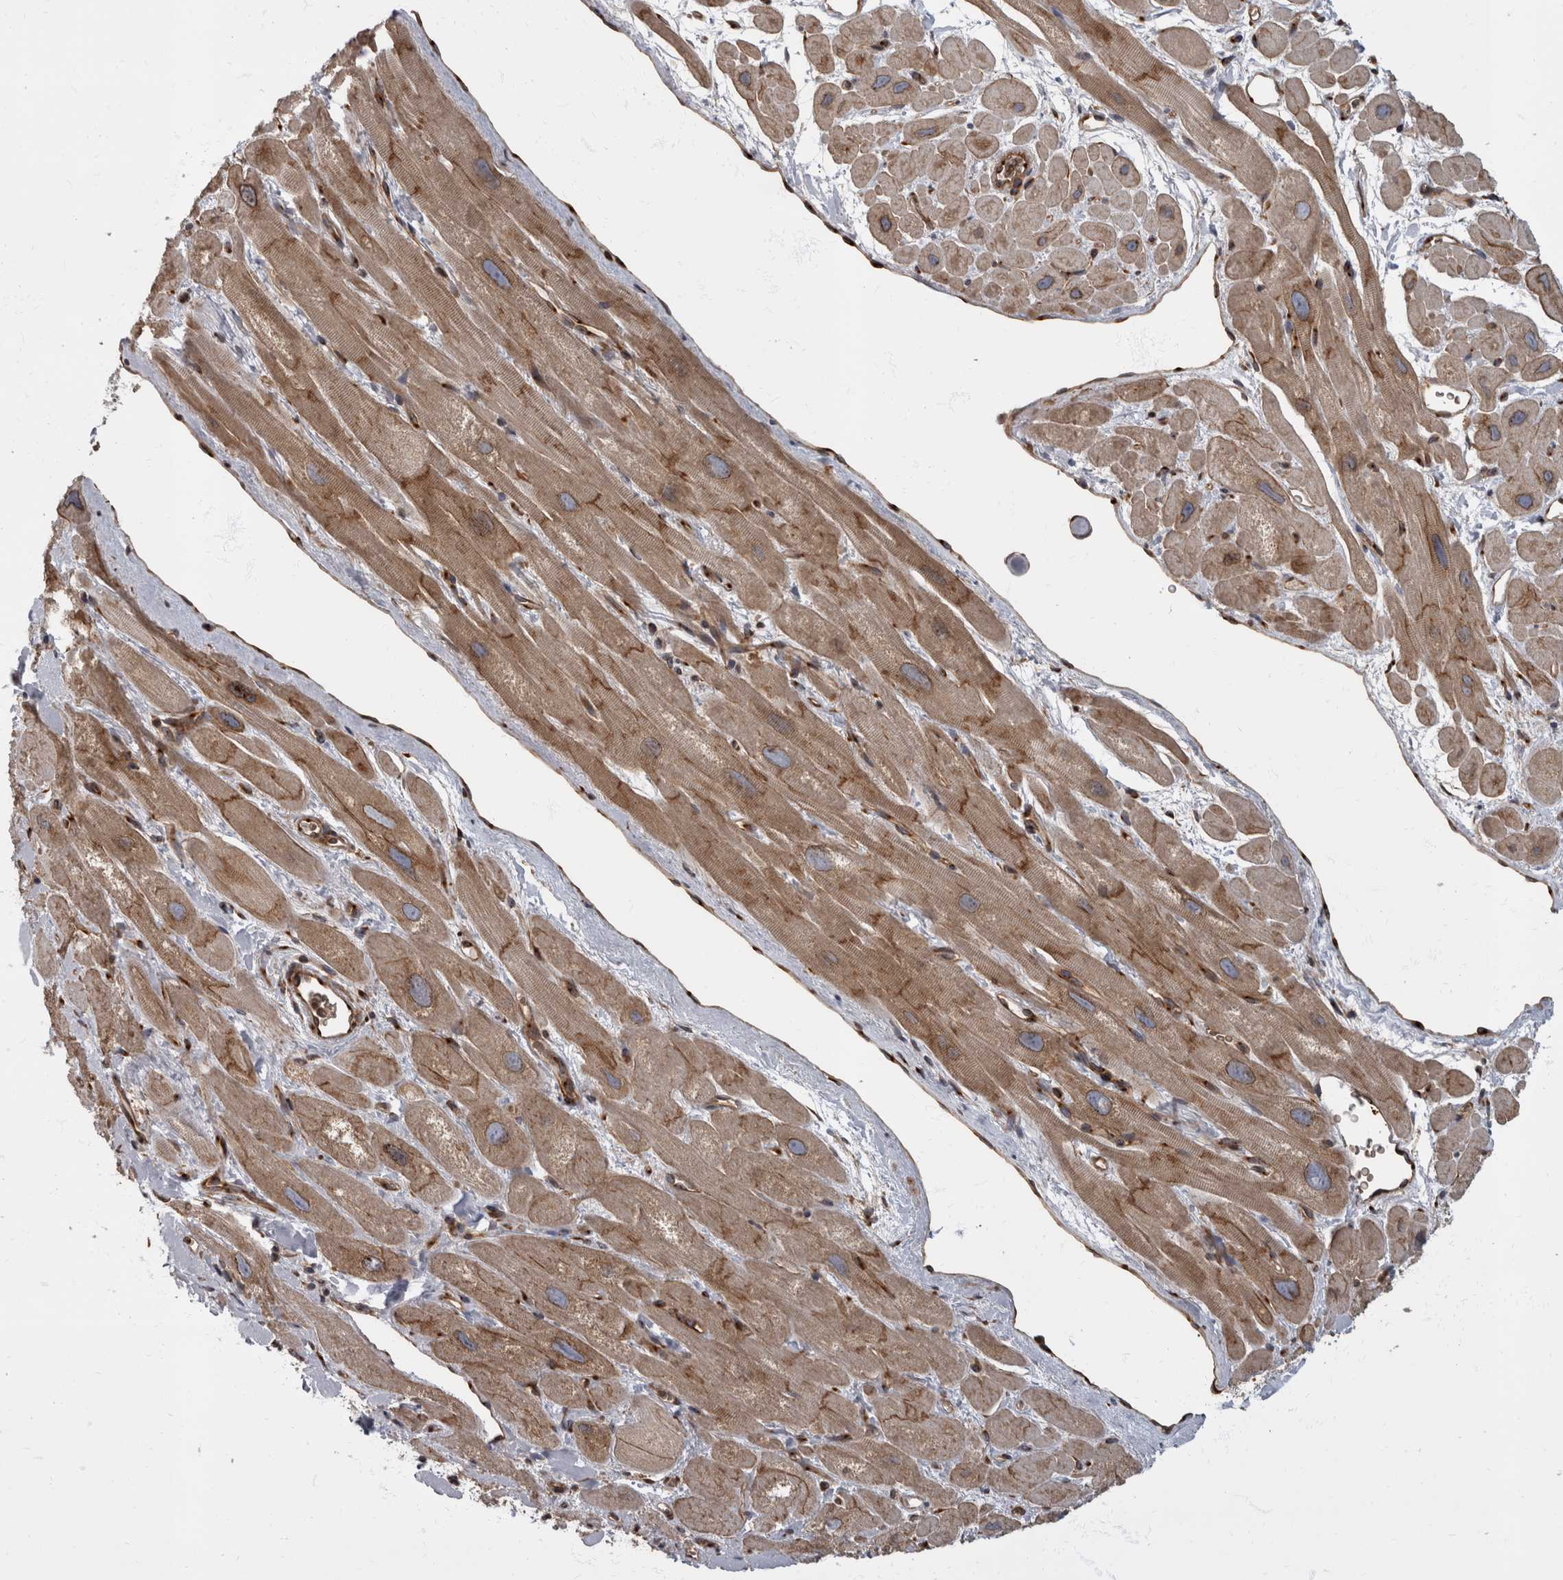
{"staining": {"intensity": "moderate", "quantity": "25%-75%", "location": "cytoplasmic/membranous"}, "tissue": "heart muscle", "cell_type": "Cardiomyocytes", "image_type": "normal", "snomed": [{"axis": "morphology", "description": "Normal tissue, NOS"}, {"axis": "topography", "description": "Heart"}], "caption": "Immunohistochemistry (IHC) of unremarkable human heart muscle reveals medium levels of moderate cytoplasmic/membranous expression in about 25%-75% of cardiomyocytes.", "gene": "HOOK3", "patient": {"sex": "male", "age": 49}}